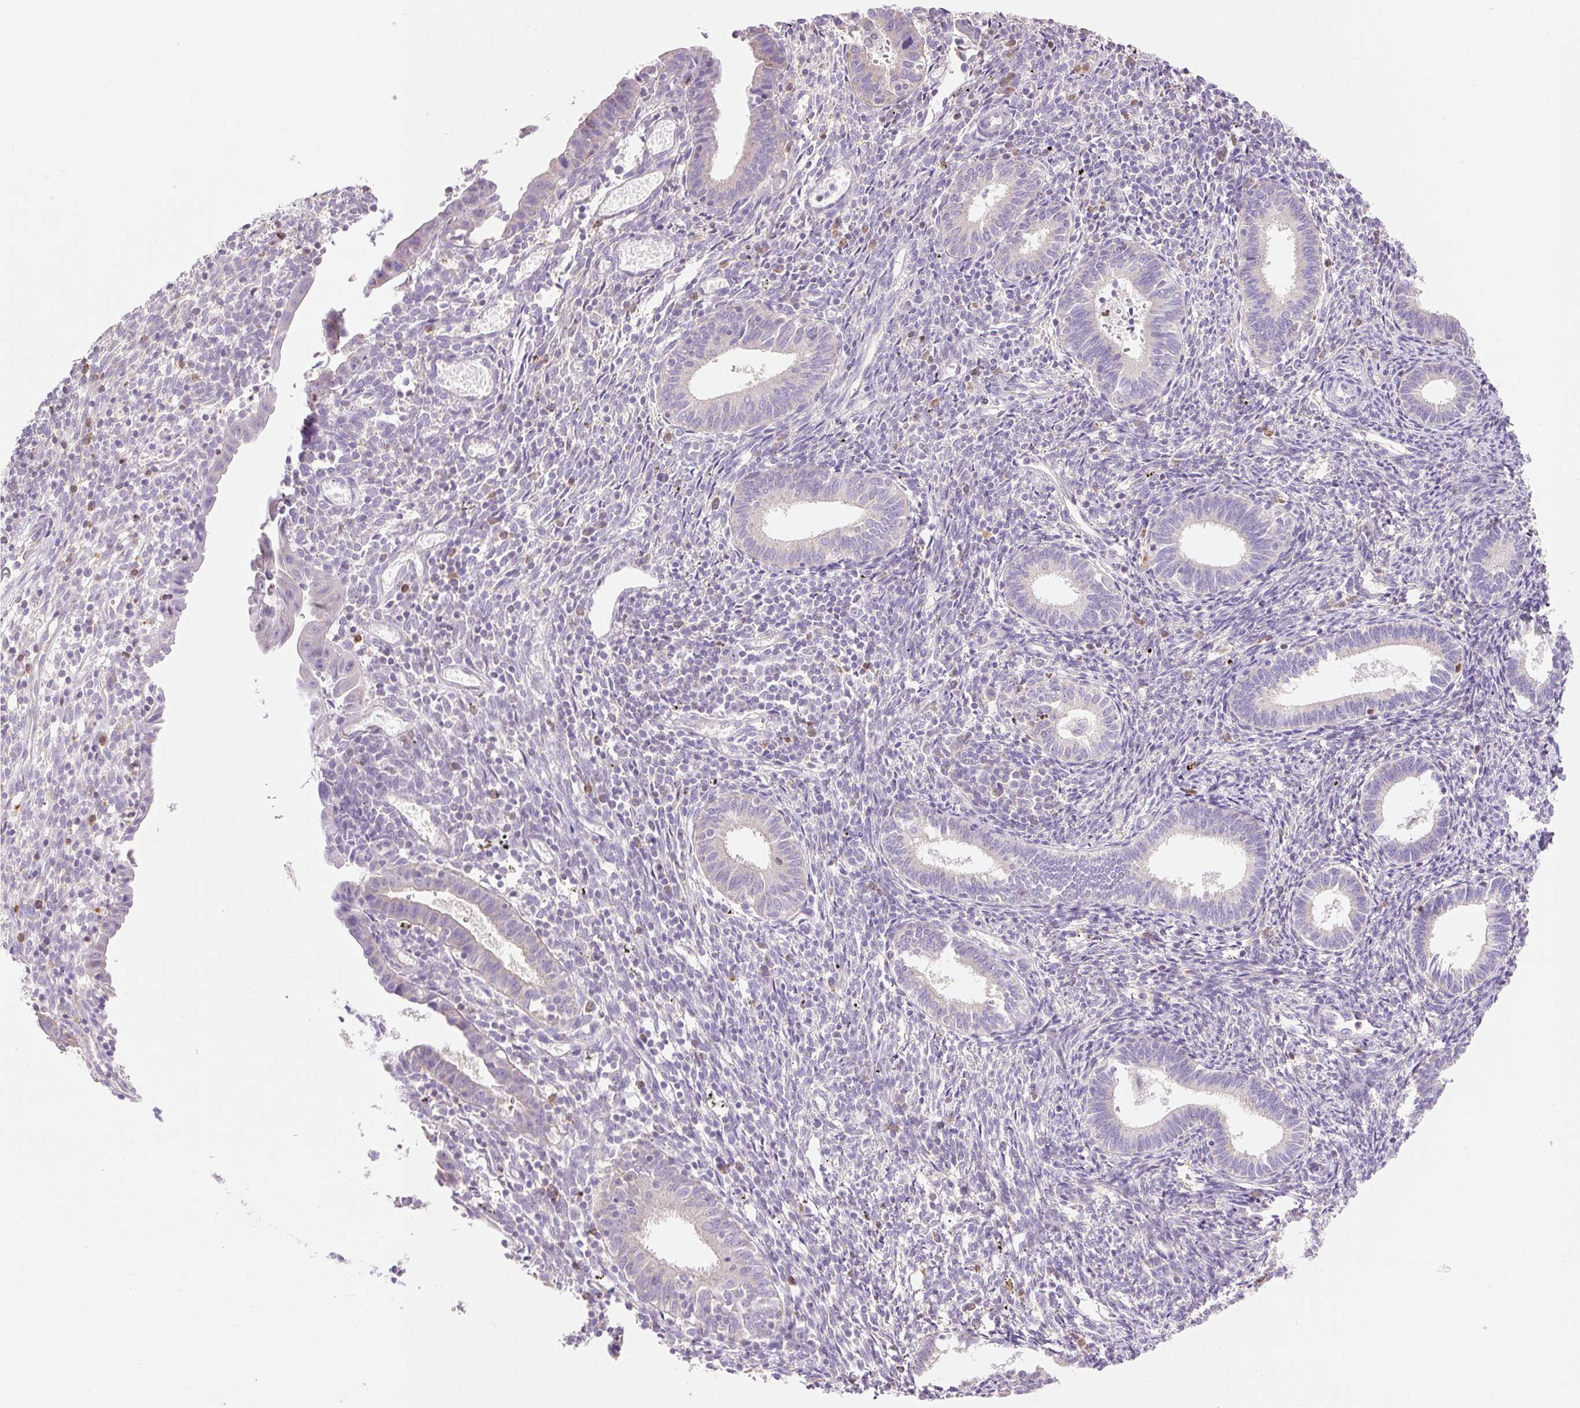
{"staining": {"intensity": "negative", "quantity": "none", "location": "none"}, "tissue": "endometrium", "cell_type": "Cells in endometrial stroma", "image_type": "normal", "snomed": [{"axis": "morphology", "description": "Normal tissue, NOS"}, {"axis": "topography", "description": "Endometrium"}], "caption": "A histopathology image of human endometrium is negative for staining in cells in endometrial stroma. Nuclei are stained in blue.", "gene": "DHX35", "patient": {"sex": "female", "age": 41}}